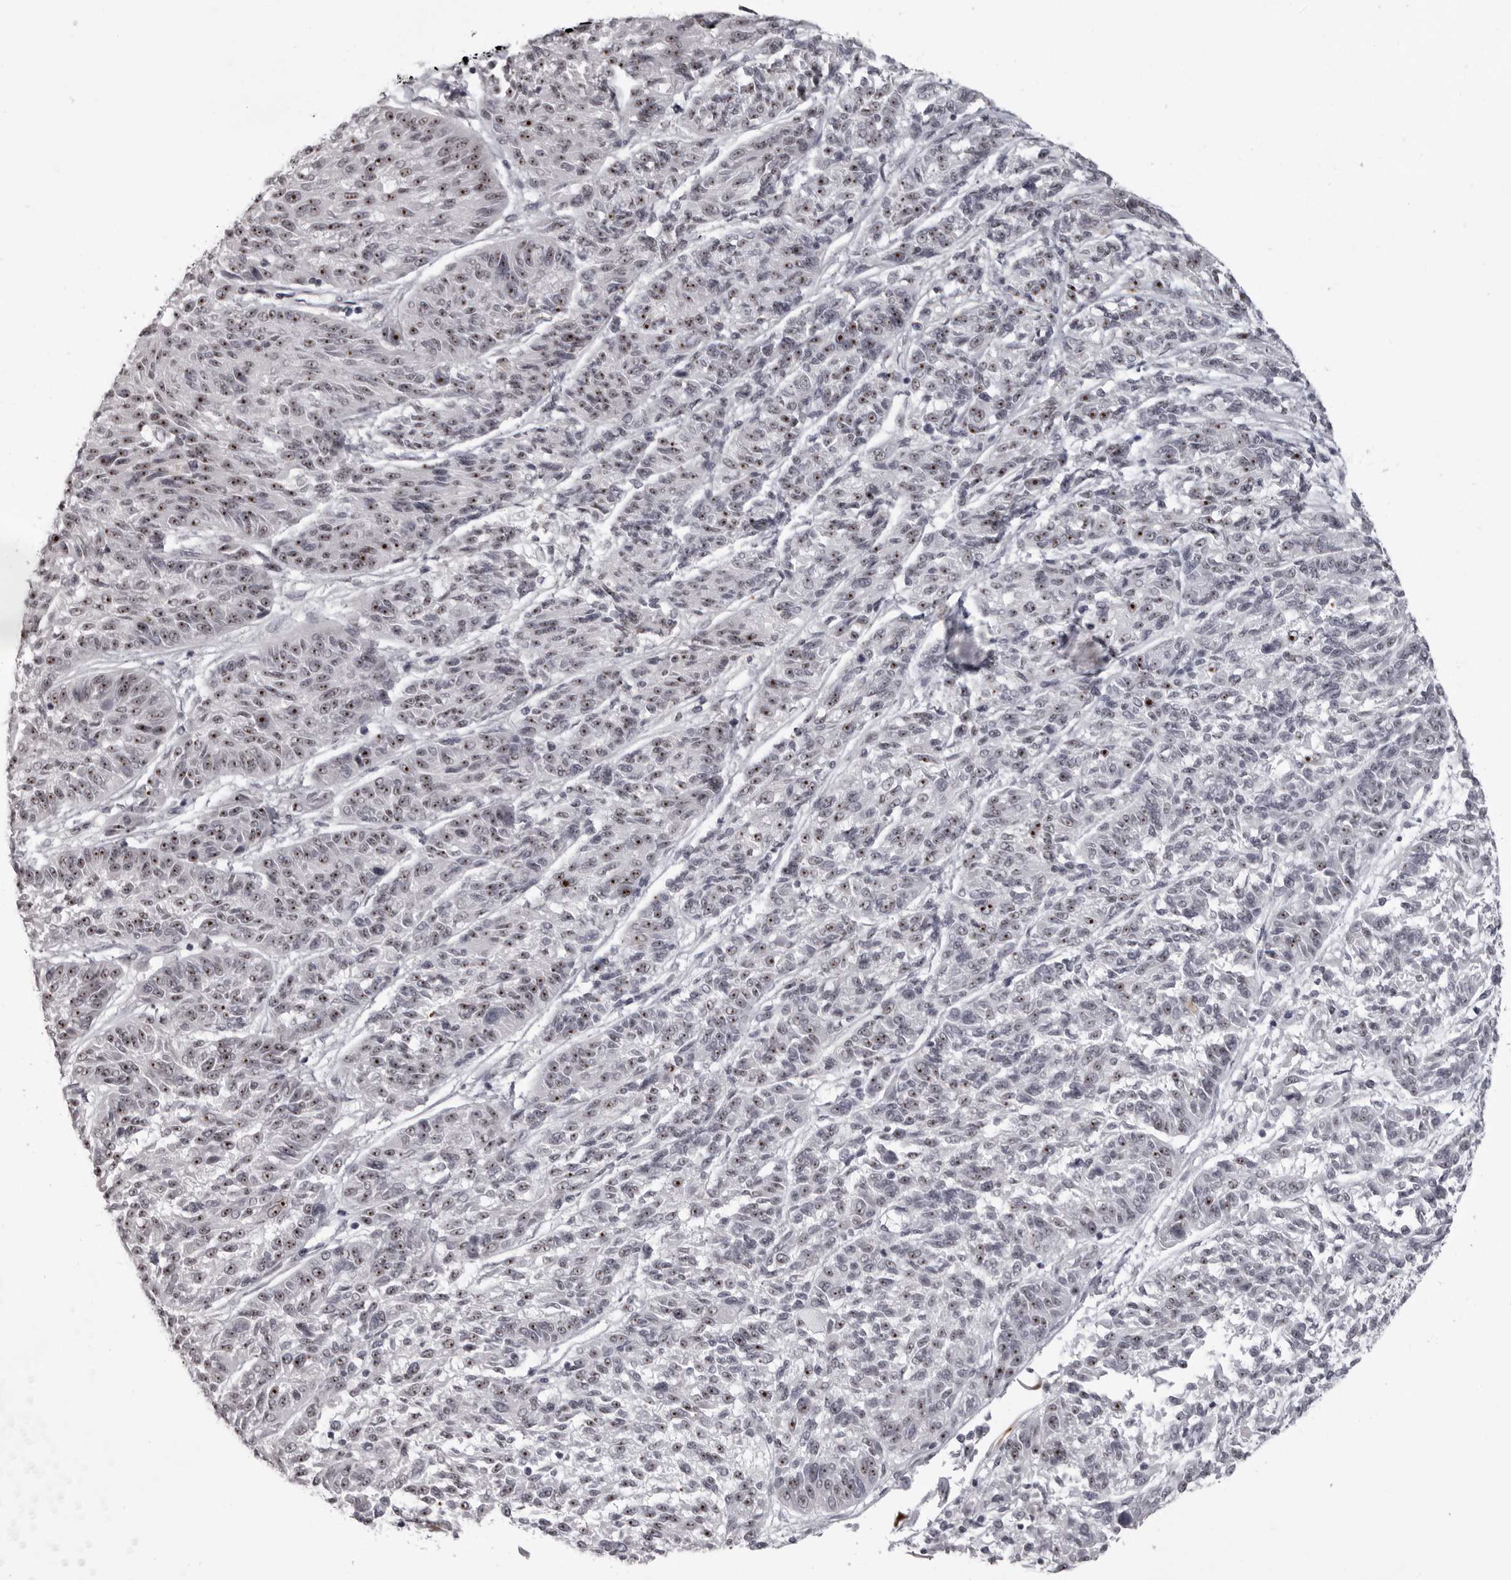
{"staining": {"intensity": "strong", "quantity": "25%-75%", "location": "nuclear"}, "tissue": "melanoma", "cell_type": "Tumor cells", "image_type": "cancer", "snomed": [{"axis": "morphology", "description": "Malignant melanoma, NOS"}, {"axis": "topography", "description": "Skin"}], "caption": "Brown immunohistochemical staining in malignant melanoma demonstrates strong nuclear expression in approximately 25%-75% of tumor cells. (Brightfield microscopy of DAB IHC at high magnification).", "gene": "HELZ", "patient": {"sex": "male", "age": 53}}